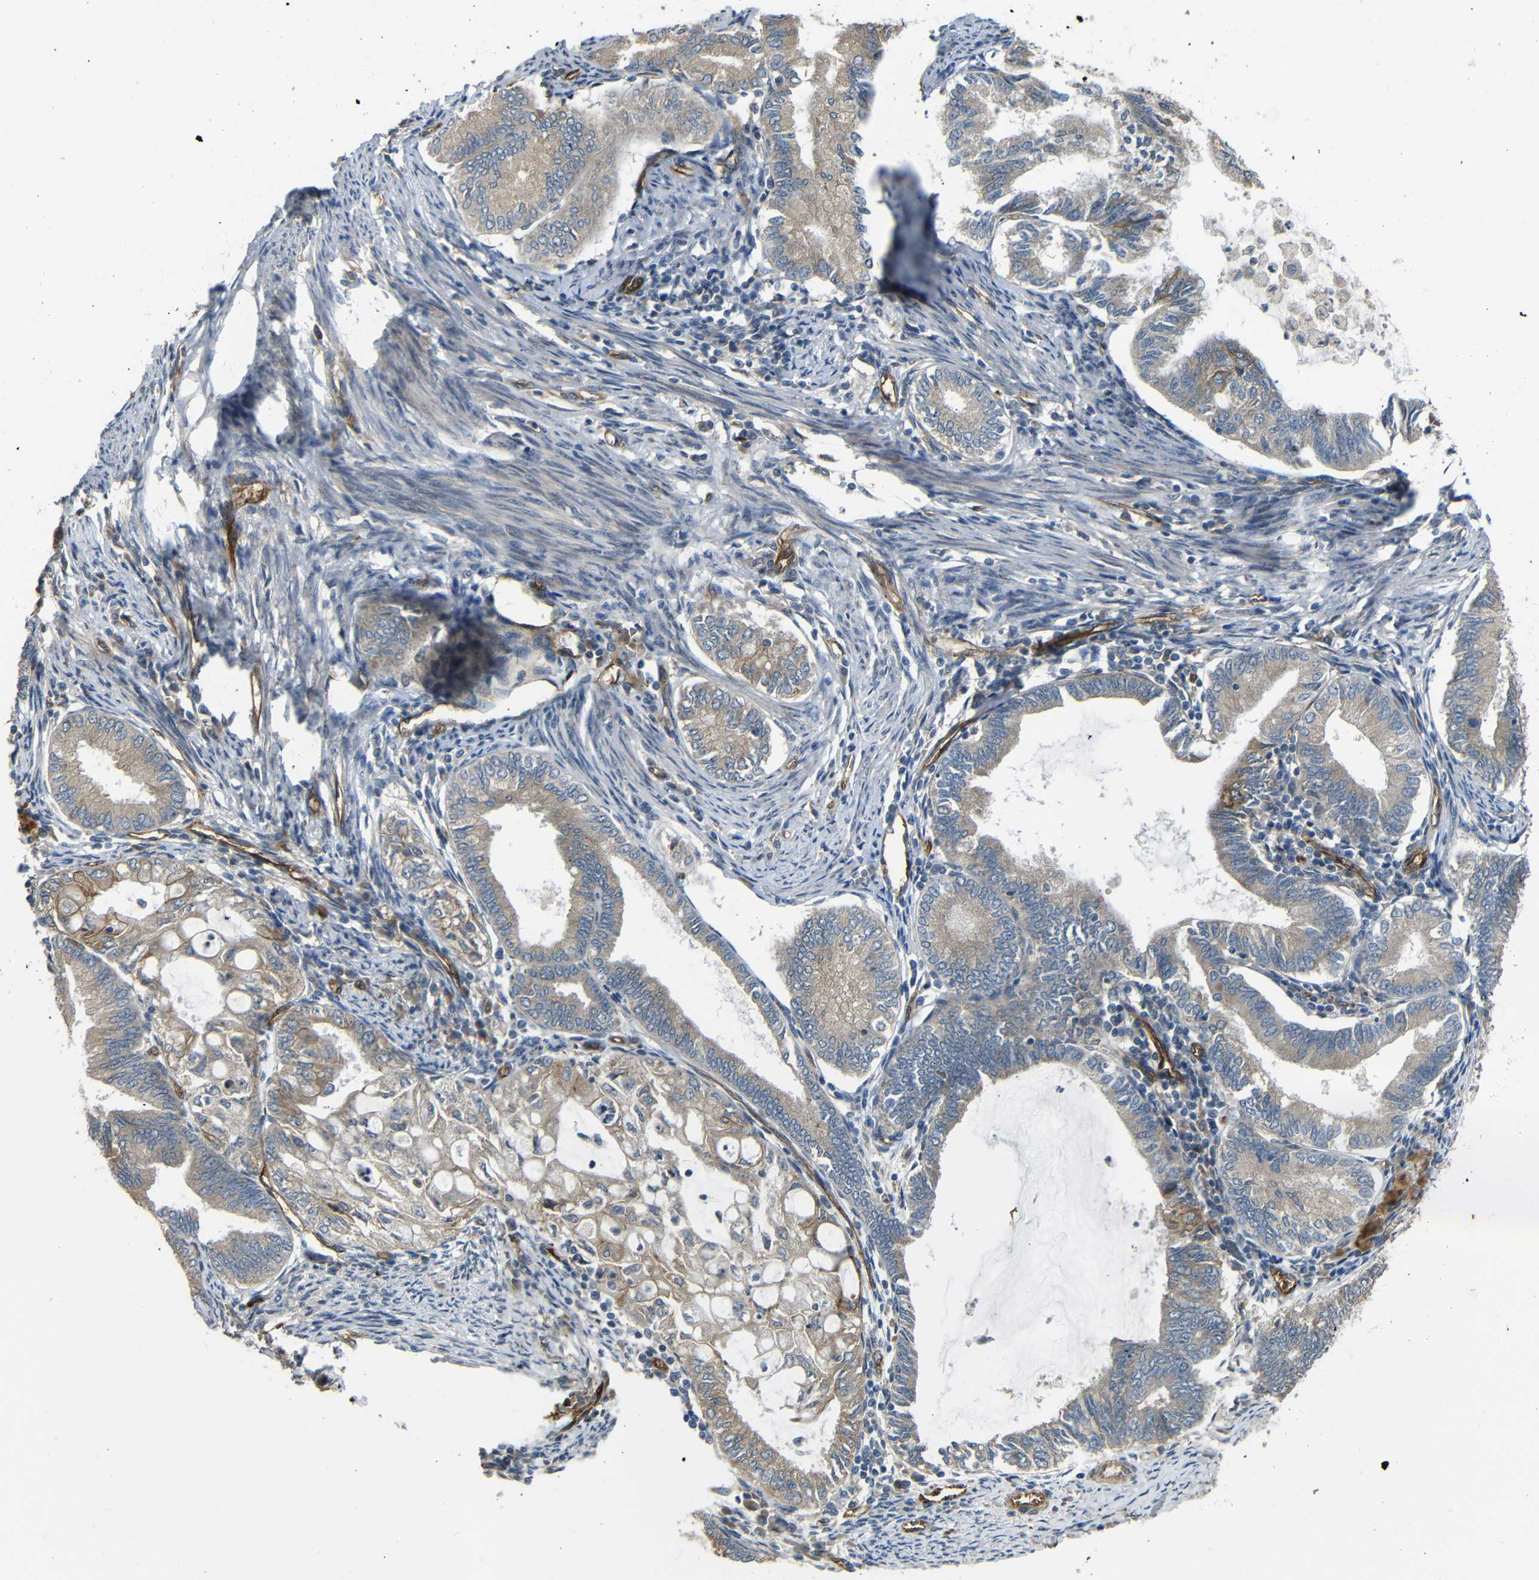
{"staining": {"intensity": "weak", "quantity": ">75%", "location": "cytoplasmic/membranous"}, "tissue": "endometrial cancer", "cell_type": "Tumor cells", "image_type": "cancer", "snomed": [{"axis": "morphology", "description": "Adenocarcinoma, NOS"}, {"axis": "topography", "description": "Endometrium"}], "caption": "Tumor cells demonstrate low levels of weak cytoplasmic/membranous positivity in approximately >75% of cells in endometrial adenocarcinoma. (brown staining indicates protein expression, while blue staining denotes nuclei).", "gene": "RELL1", "patient": {"sex": "female", "age": 86}}